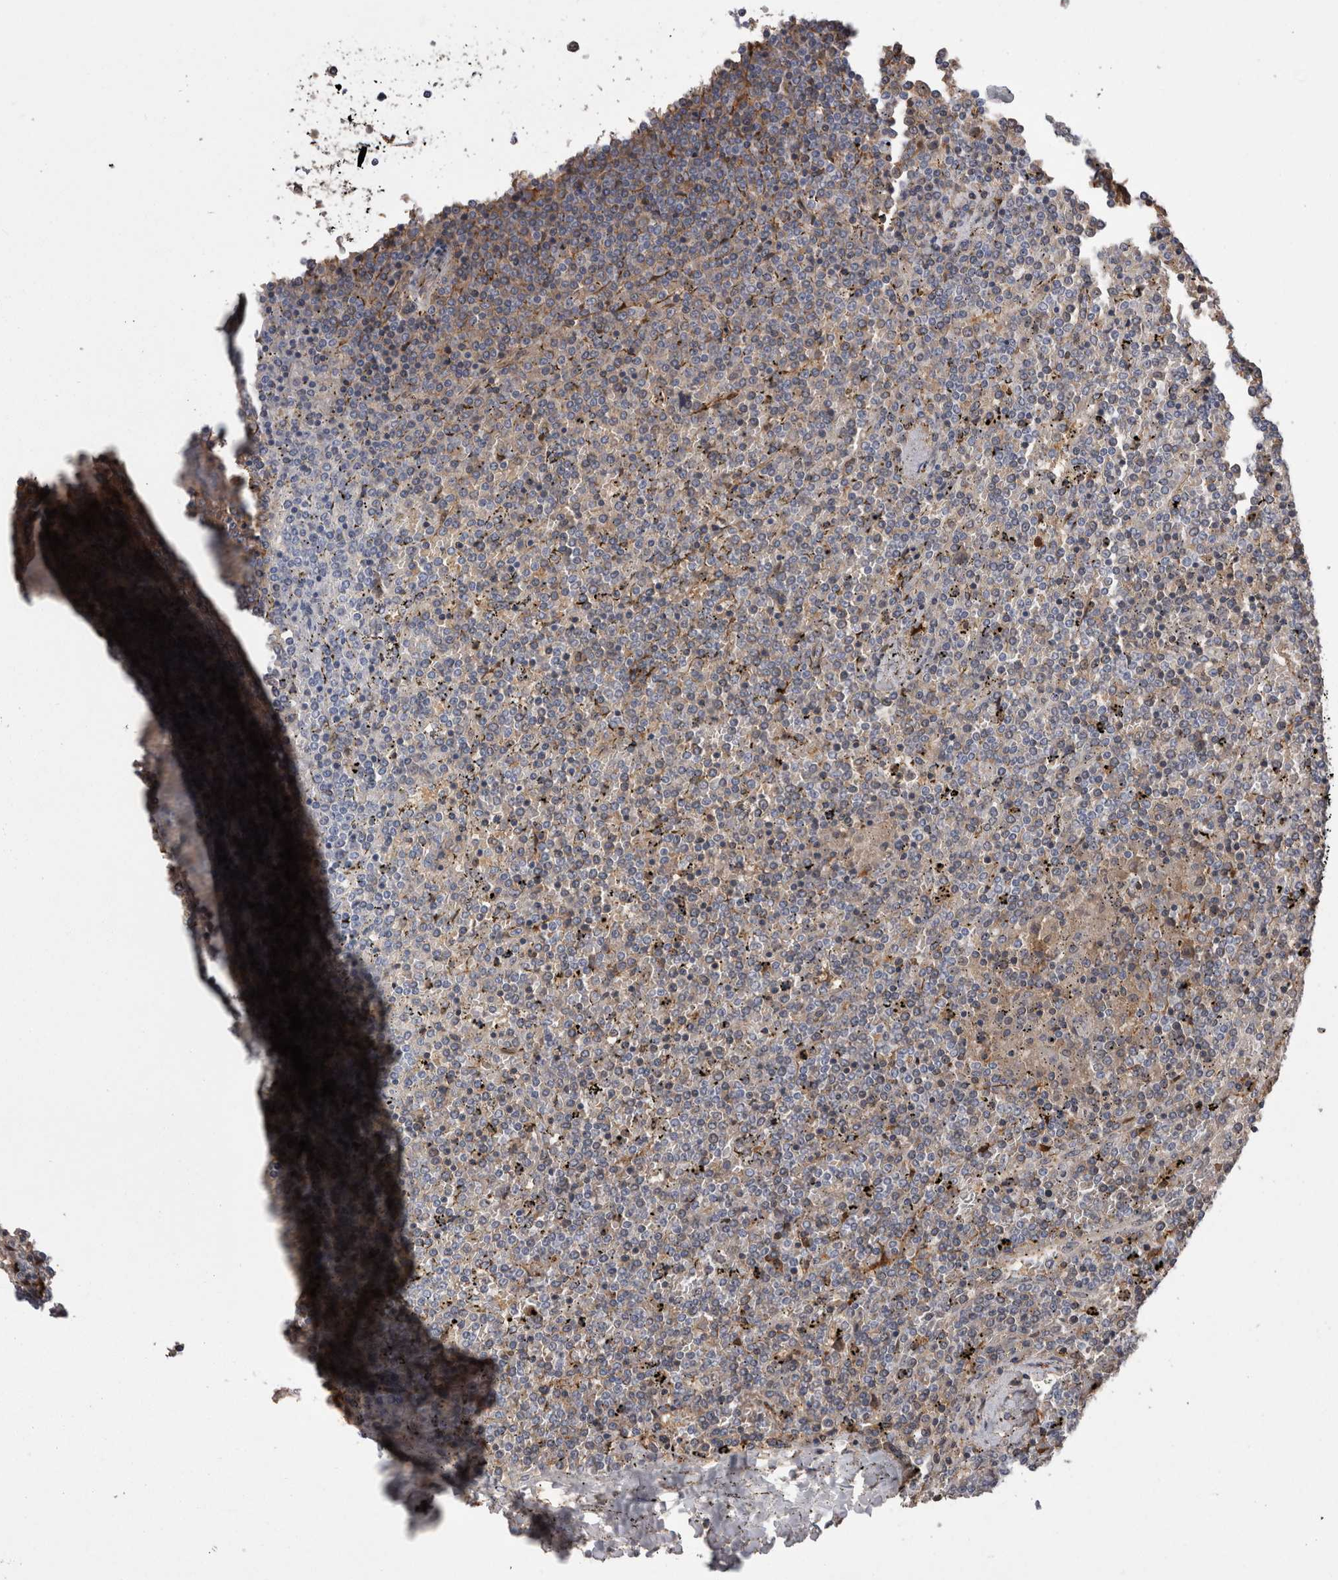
{"staining": {"intensity": "negative", "quantity": "none", "location": "none"}, "tissue": "lymphoma", "cell_type": "Tumor cells", "image_type": "cancer", "snomed": [{"axis": "morphology", "description": "Malignant lymphoma, non-Hodgkin's type, Low grade"}, {"axis": "topography", "description": "Spleen"}], "caption": "Immunohistochemistry (IHC) of low-grade malignant lymphoma, non-Hodgkin's type shows no expression in tumor cells. (Stains: DAB (3,3'-diaminobenzidine) immunohistochemistry with hematoxylin counter stain, Microscopy: brightfield microscopy at high magnification).", "gene": "LXN", "patient": {"sex": "female", "age": 19}}